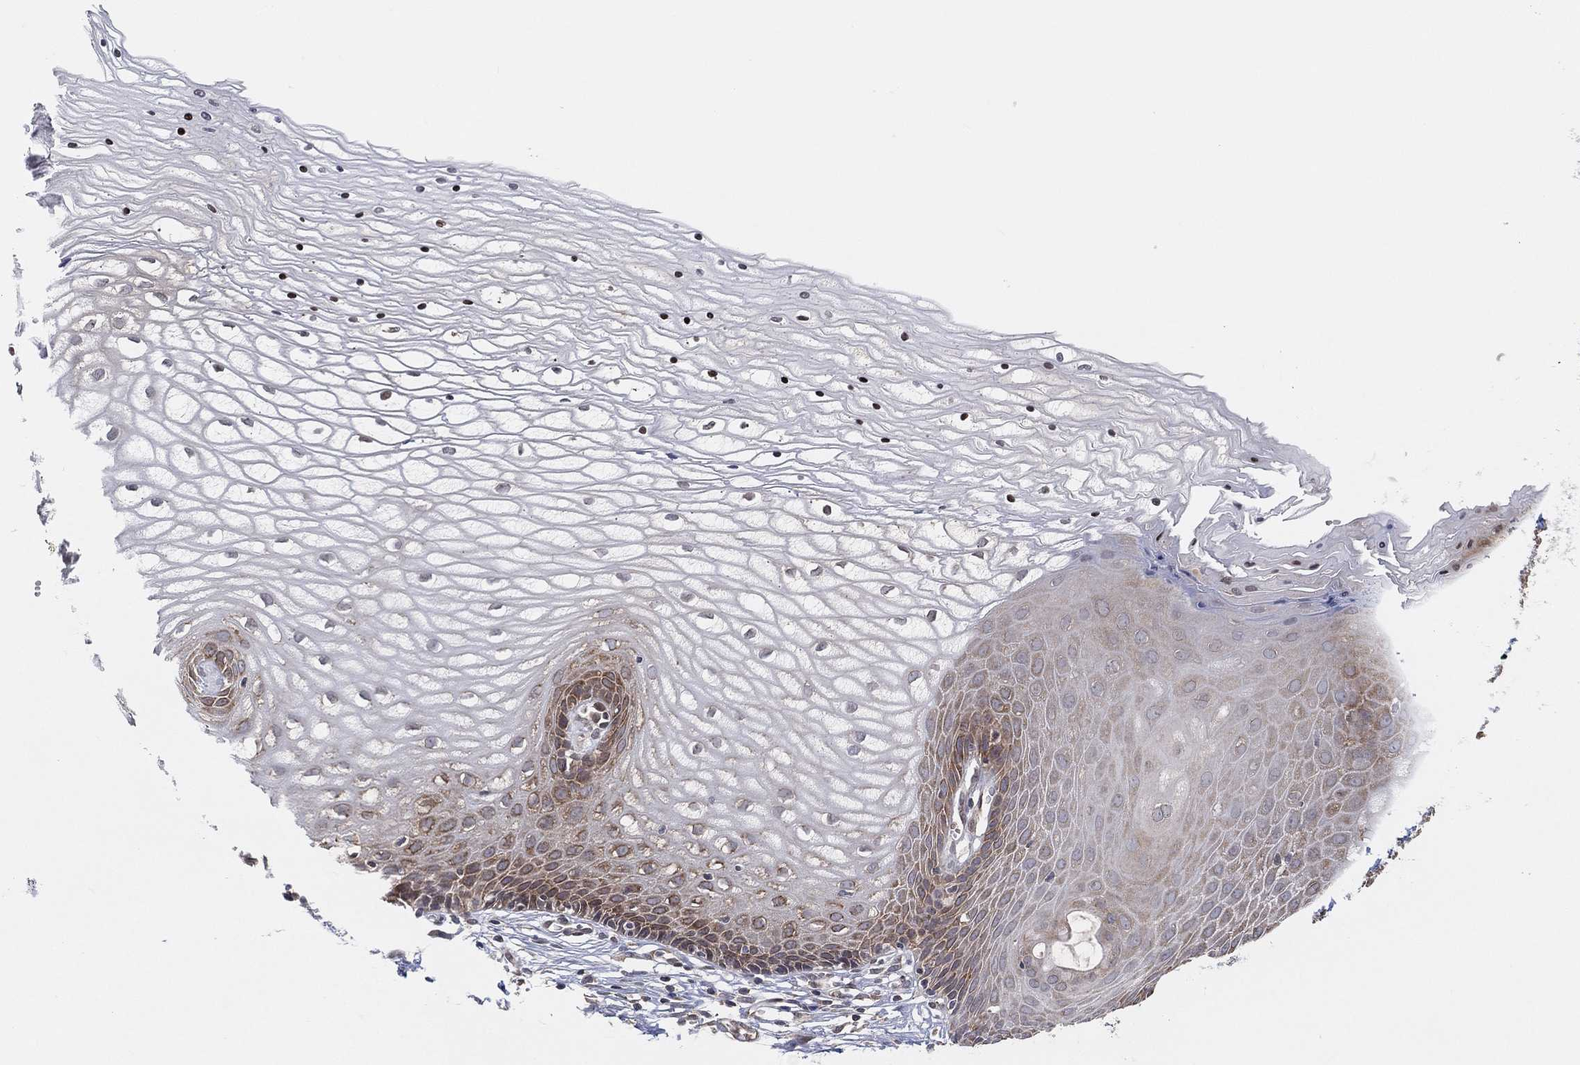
{"staining": {"intensity": "negative", "quantity": "none", "location": "none"}, "tissue": "cervix", "cell_type": "Glandular cells", "image_type": "normal", "snomed": [{"axis": "morphology", "description": "Normal tissue, NOS"}, {"axis": "topography", "description": "Cervix"}], "caption": "Immunohistochemistry image of normal cervix: cervix stained with DAB shows no significant protein positivity in glandular cells.", "gene": "TMTC4", "patient": {"sex": "female", "age": 35}}